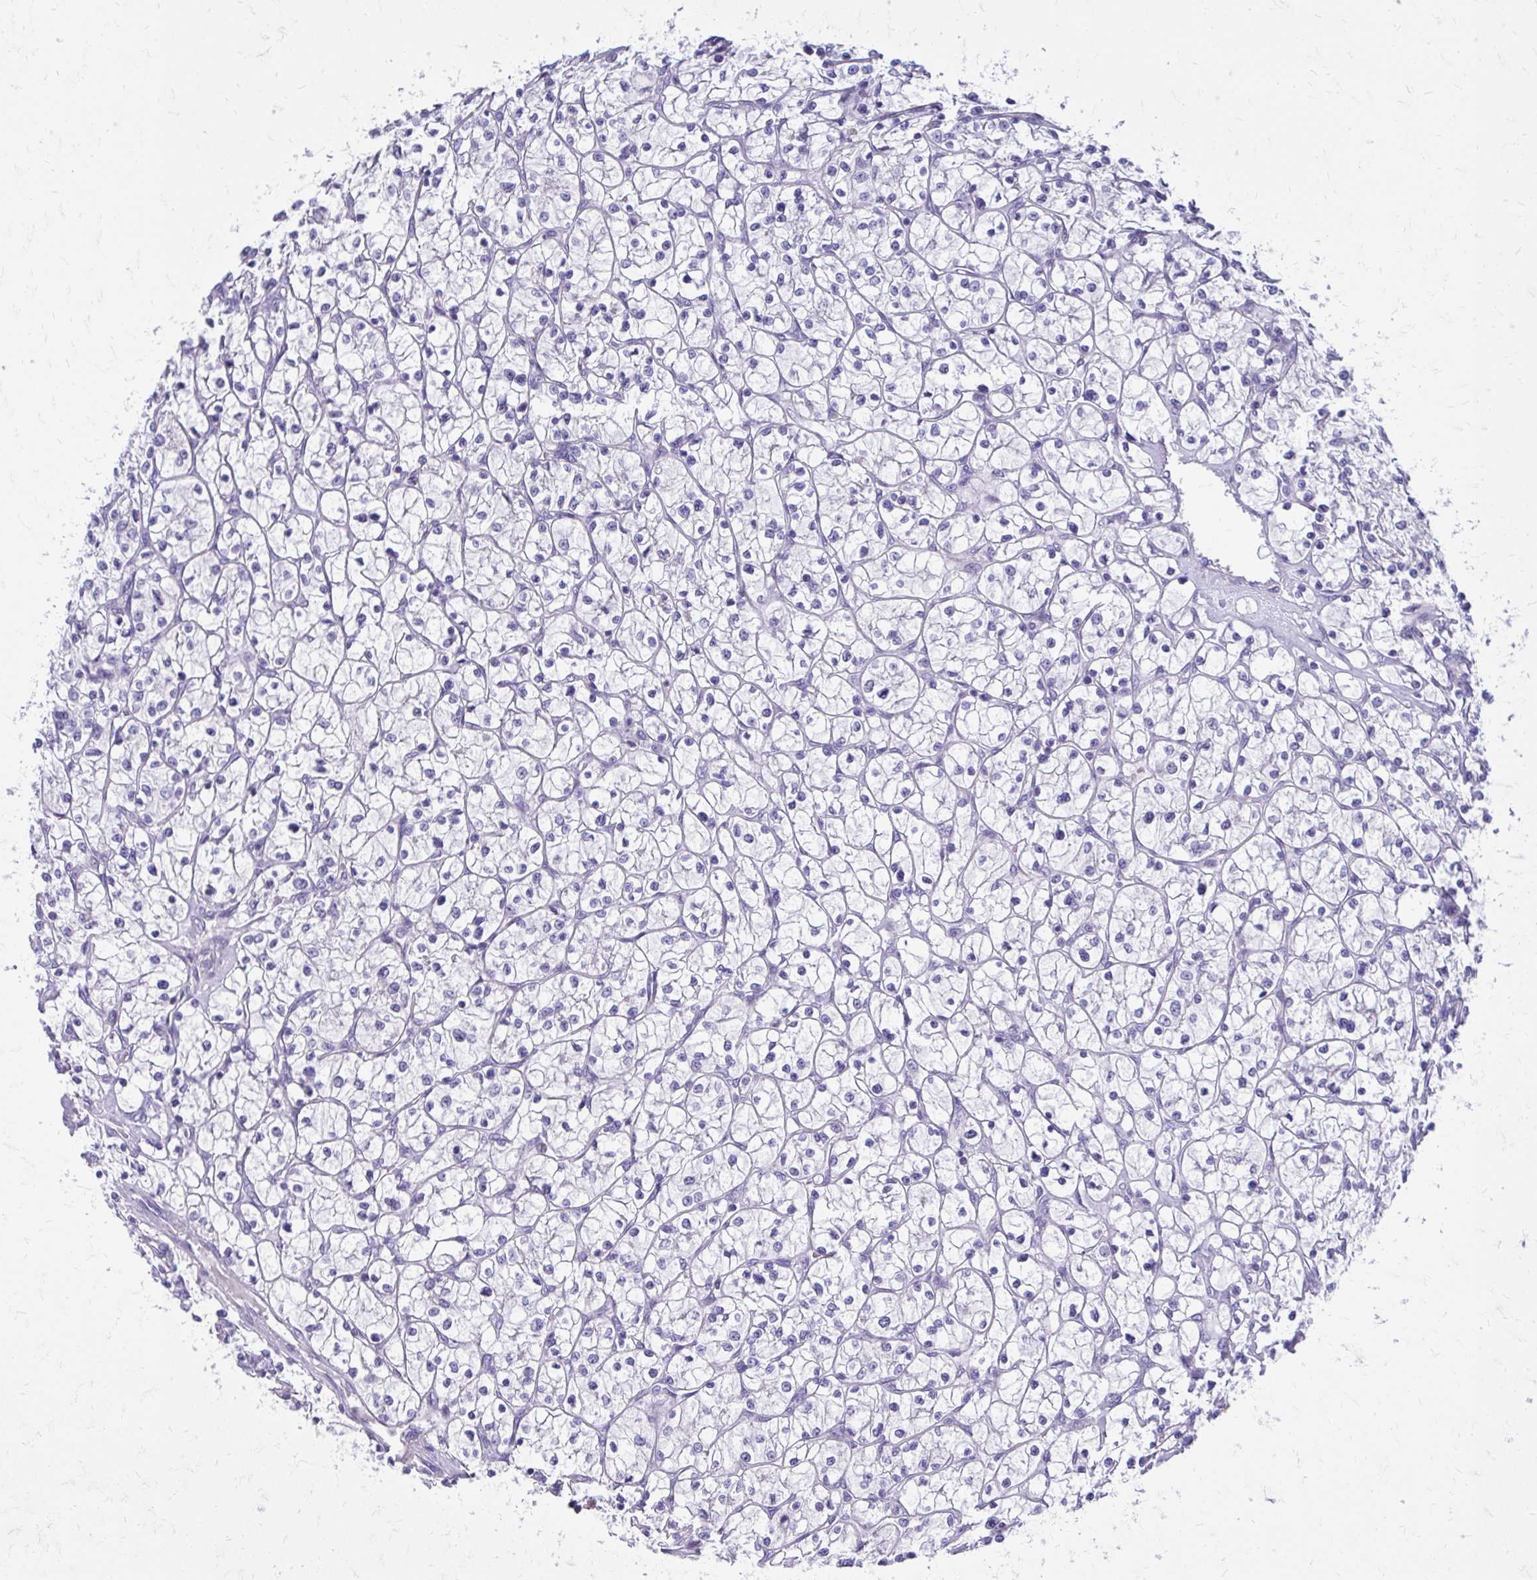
{"staining": {"intensity": "negative", "quantity": "none", "location": "none"}, "tissue": "renal cancer", "cell_type": "Tumor cells", "image_type": "cancer", "snomed": [{"axis": "morphology", "description": "Adenocarcinoma, NOS"}, {"axis": "topography", "description": "Kidney"}], "caption": "Adenocarcinoma (renal) was stained to show a protein in brown. There is no significant expression in tumor cells.", "gene": "LCN15", "patient": {"sex": "female", "age": 64}}